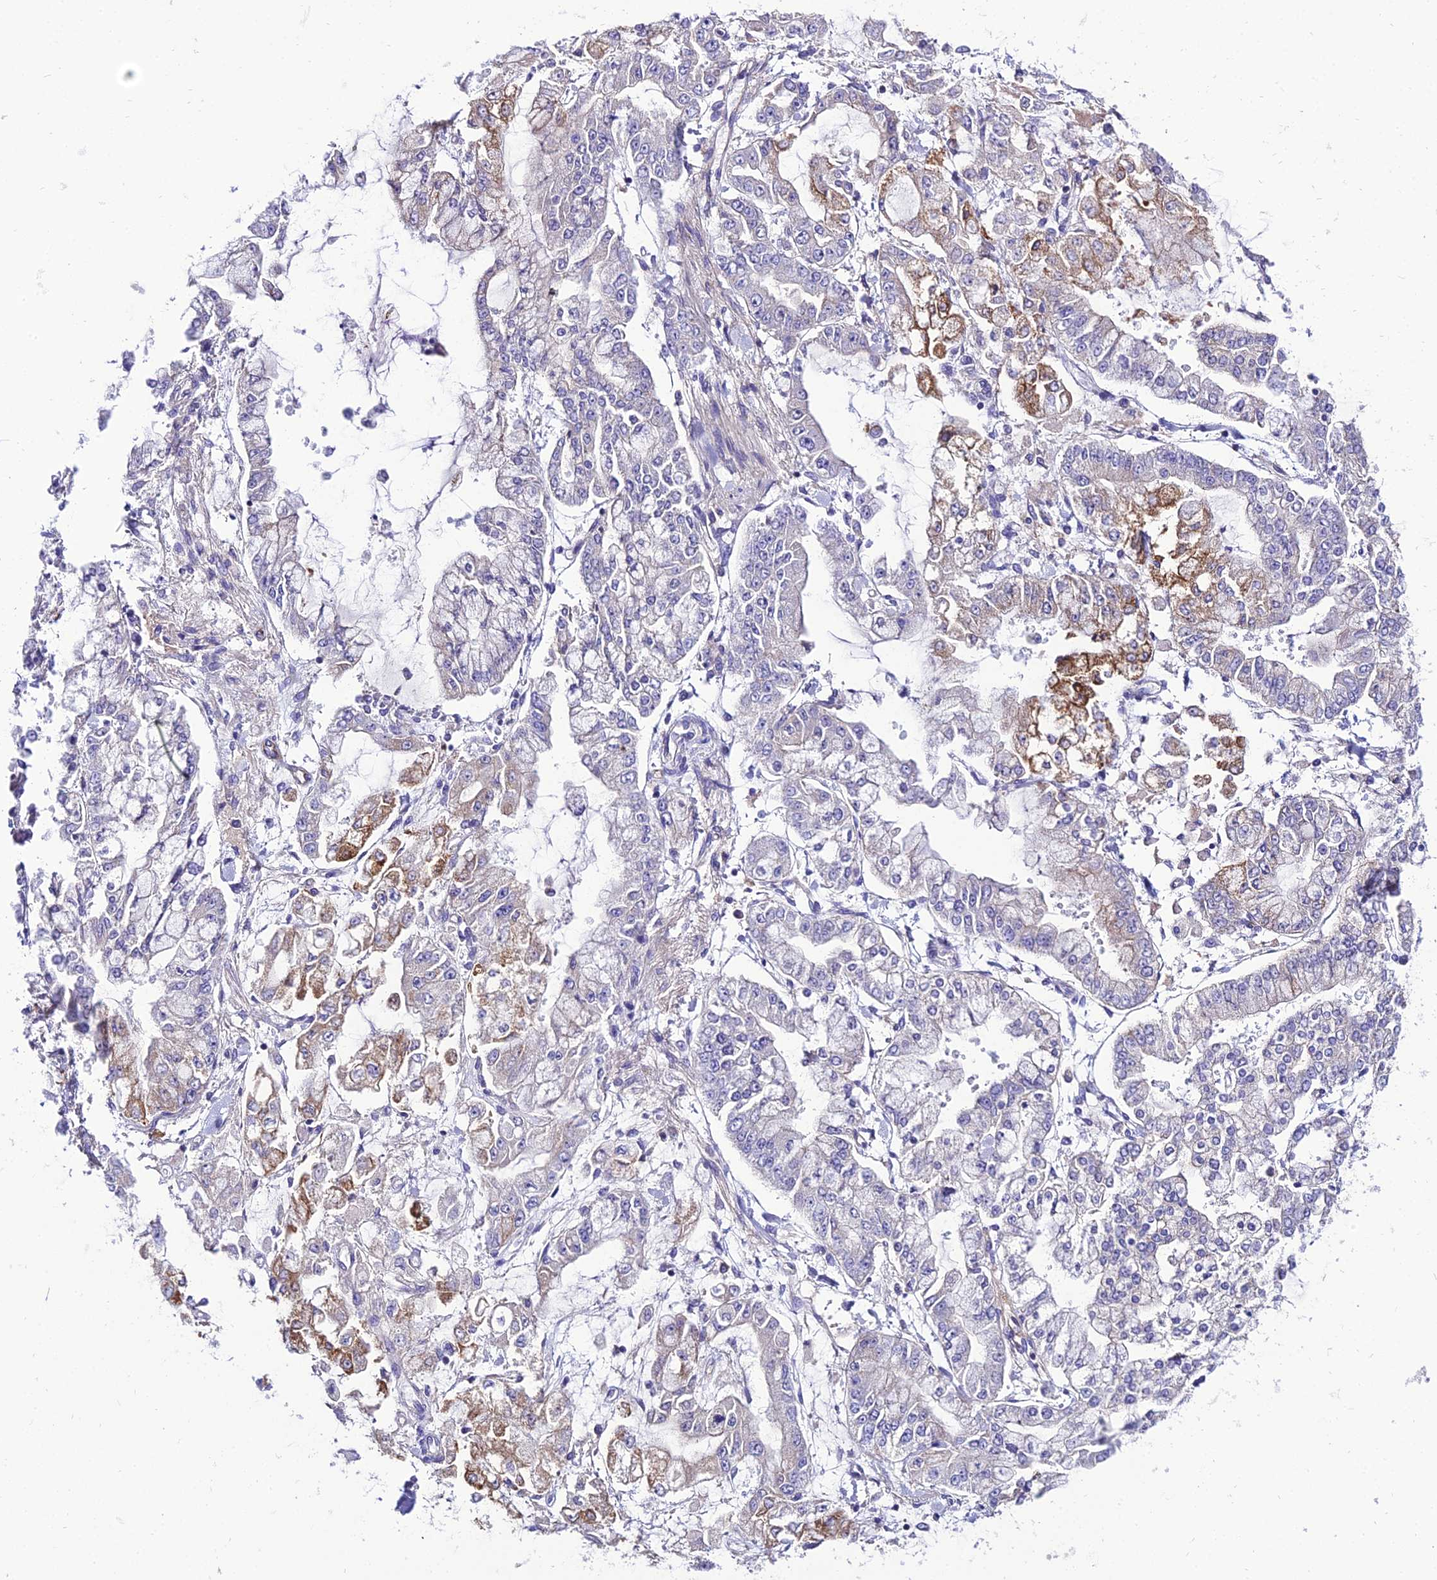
{"staining": {"intensity": "moderate", "quantity": "<25%", "location": "cytoplasmic/membranous"}, "tissue": "stomach cancer", "cell_type": "Tumor cells", "image_type": "cancer", "snomed": [{"axis": "morphology", "description": "Normal tissue, NOS"}, {"axis": "morphology", "description": "Adenocarcinoma, NOS"}, {"axis": "topography", "description": "Stomach, upper"}, {"axis": "topography", "description": "Stomach"}], "caption": "This is an image of immunohistochemistry (IHC) staining of stomach adenocarcinoma, which shows moderate expression in the cytoplasmic/membranous of tumor cells.", "gene": "SHQ1", "patient": {"sex": "male", "age": 76}}